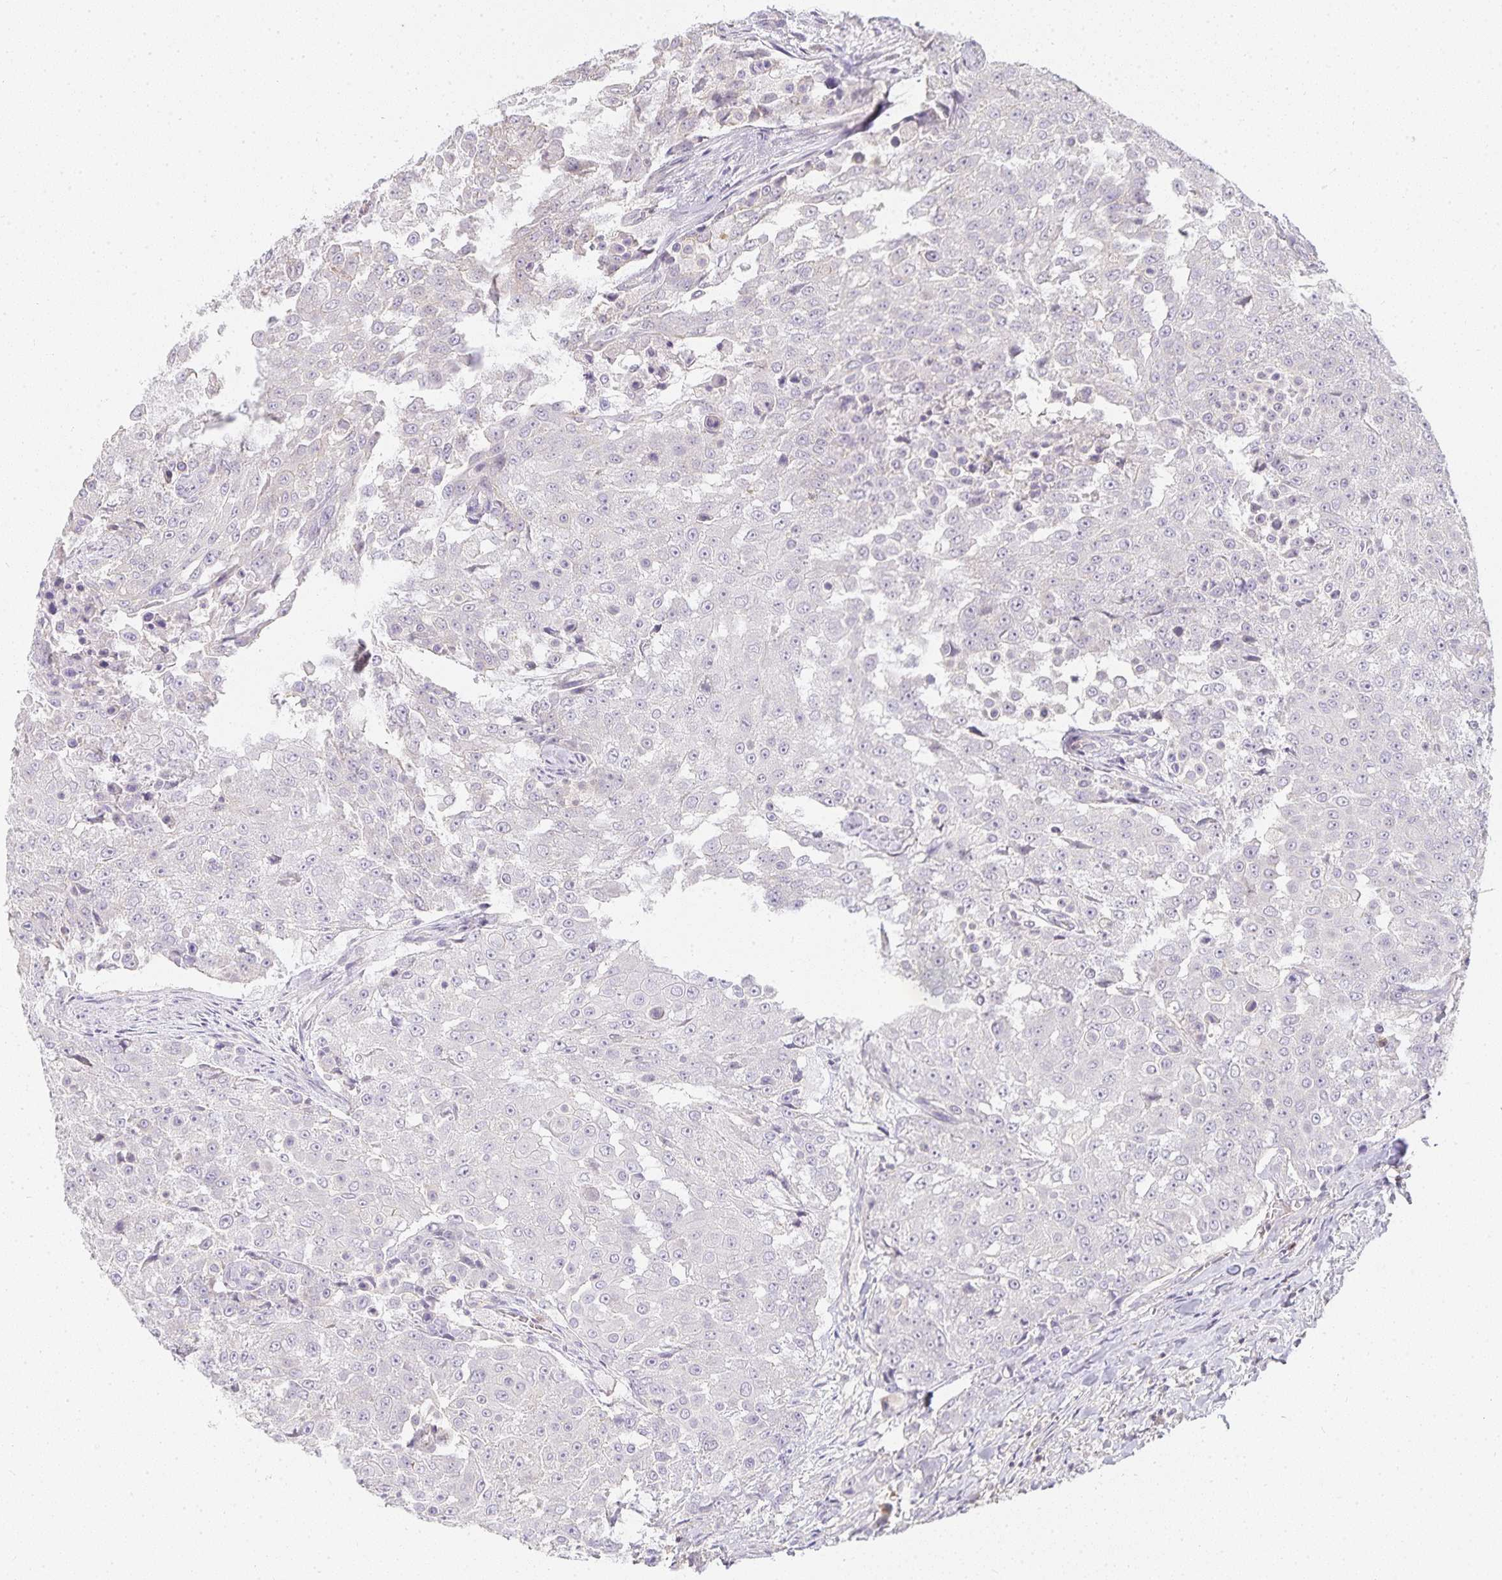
{"staining": {"intensity": "negative", "quantity": "none", "location": "none"}, "tissue": "urothelial cancer", "cell_type": "Tumor cells", "image_type": "cancer", "snomed": [{"axis": "morphology", "description": "Urothelial carcinoma, High grade"}, {"axis": "topography", "description": "Urinary bladder"}], "caption": "Urothelial cancer was stained to show a protein in brown. There is no significant positivity in tumor cells.", "gene": "GATA3", "patient": {"sex": "female", "age": 63}}